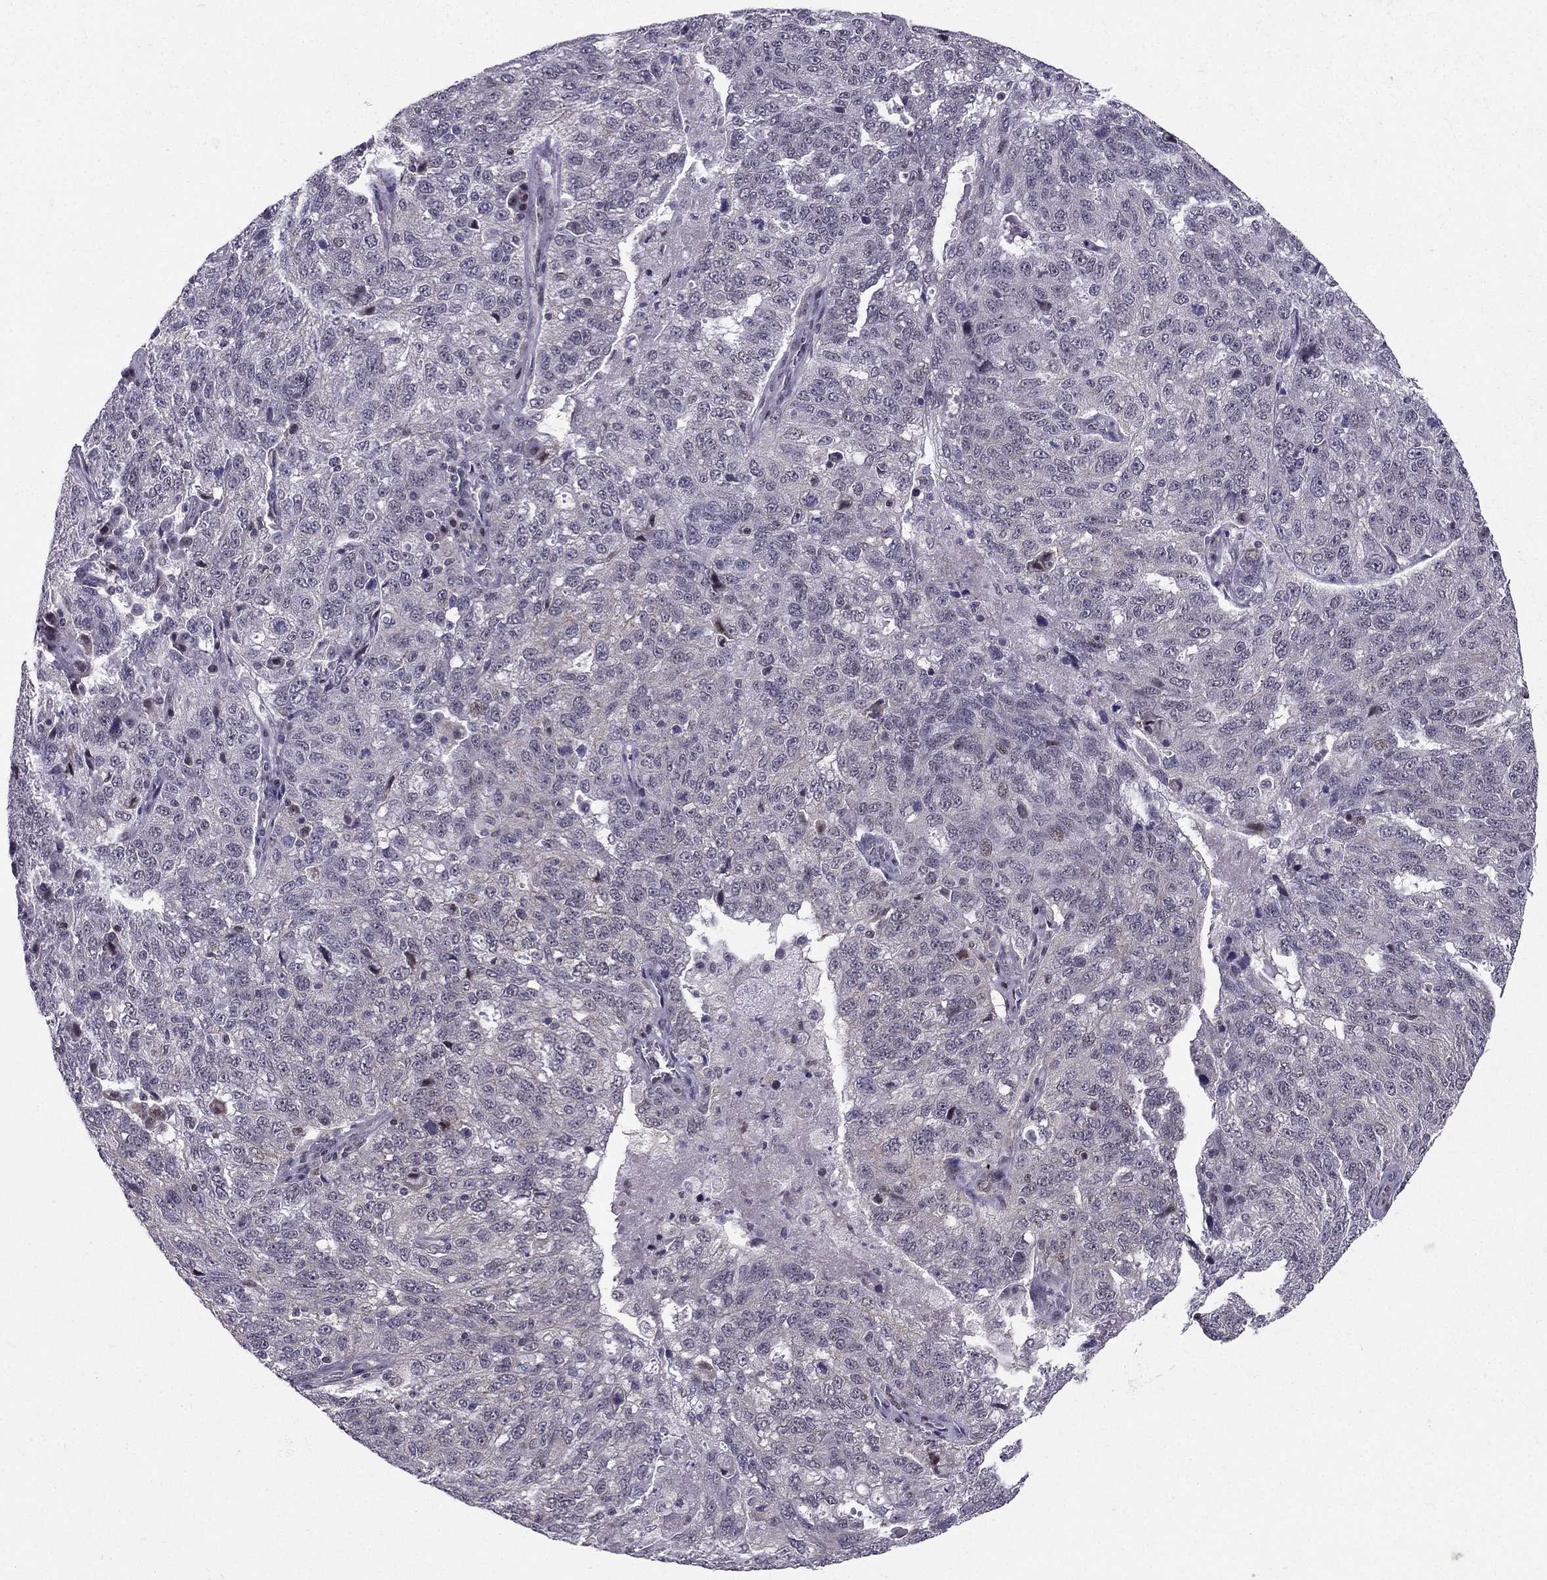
{"staining": {"intensity": "negative", "quantity": "none", "location": "none"}, "tissue": "ovarian cancer", "cell_type": "Tumor cells", "image_type": "cancer", "snomed": [{"axis": "morphology", "description": "Cystadenocarcinoma, serous, NOS"}, {"axis": "topography", "description": "Ovary"}], "caption": "High power microscopy histopathology image of an immunohistochemistry (IHC) image of ovarian cancer (serous cystadenocarcinoma), revealing no significant staining in tumor cells.", "gene": "RPRD2", "patient": {"sex": "female", "age": 71}}